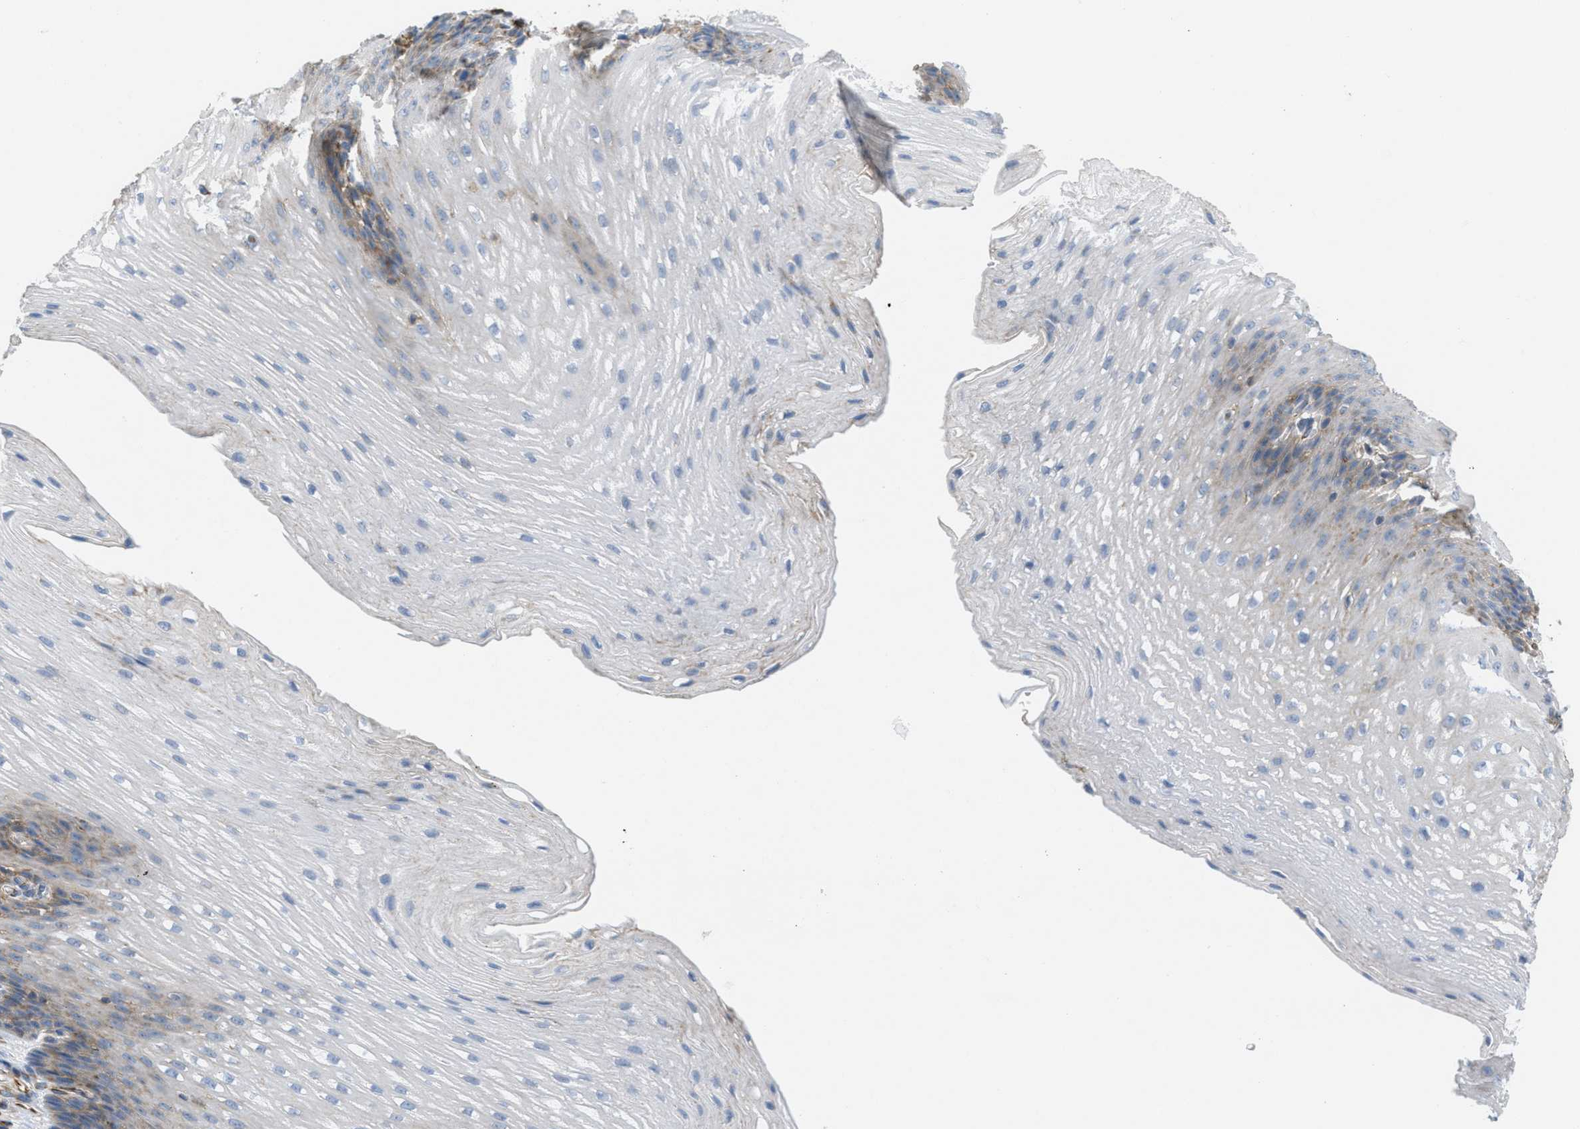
{"staining": {"intensity": "negative", "quantity": "none", "location": "none"}, "tissue": "esophagus", "cell_type": "Squamous epithelial cells", "image_type": "normal", "snomed": [{"axis": "morphology", "description": "Normal tissue, NOS"}, {"axis": "topography", "description": "Esophagus"}], "caption": "The photomicrograph reveals no significant expression in squamous epithelial cells of esophagus. (Stains: DAB (3,3'-diaminobenzidine) IHC with hematoxylin counter stain, Microscopy: brightfield microscopy at high magnification).", "gene": "BTN3A1", "patient": {"sex": "male", "age": 48}}